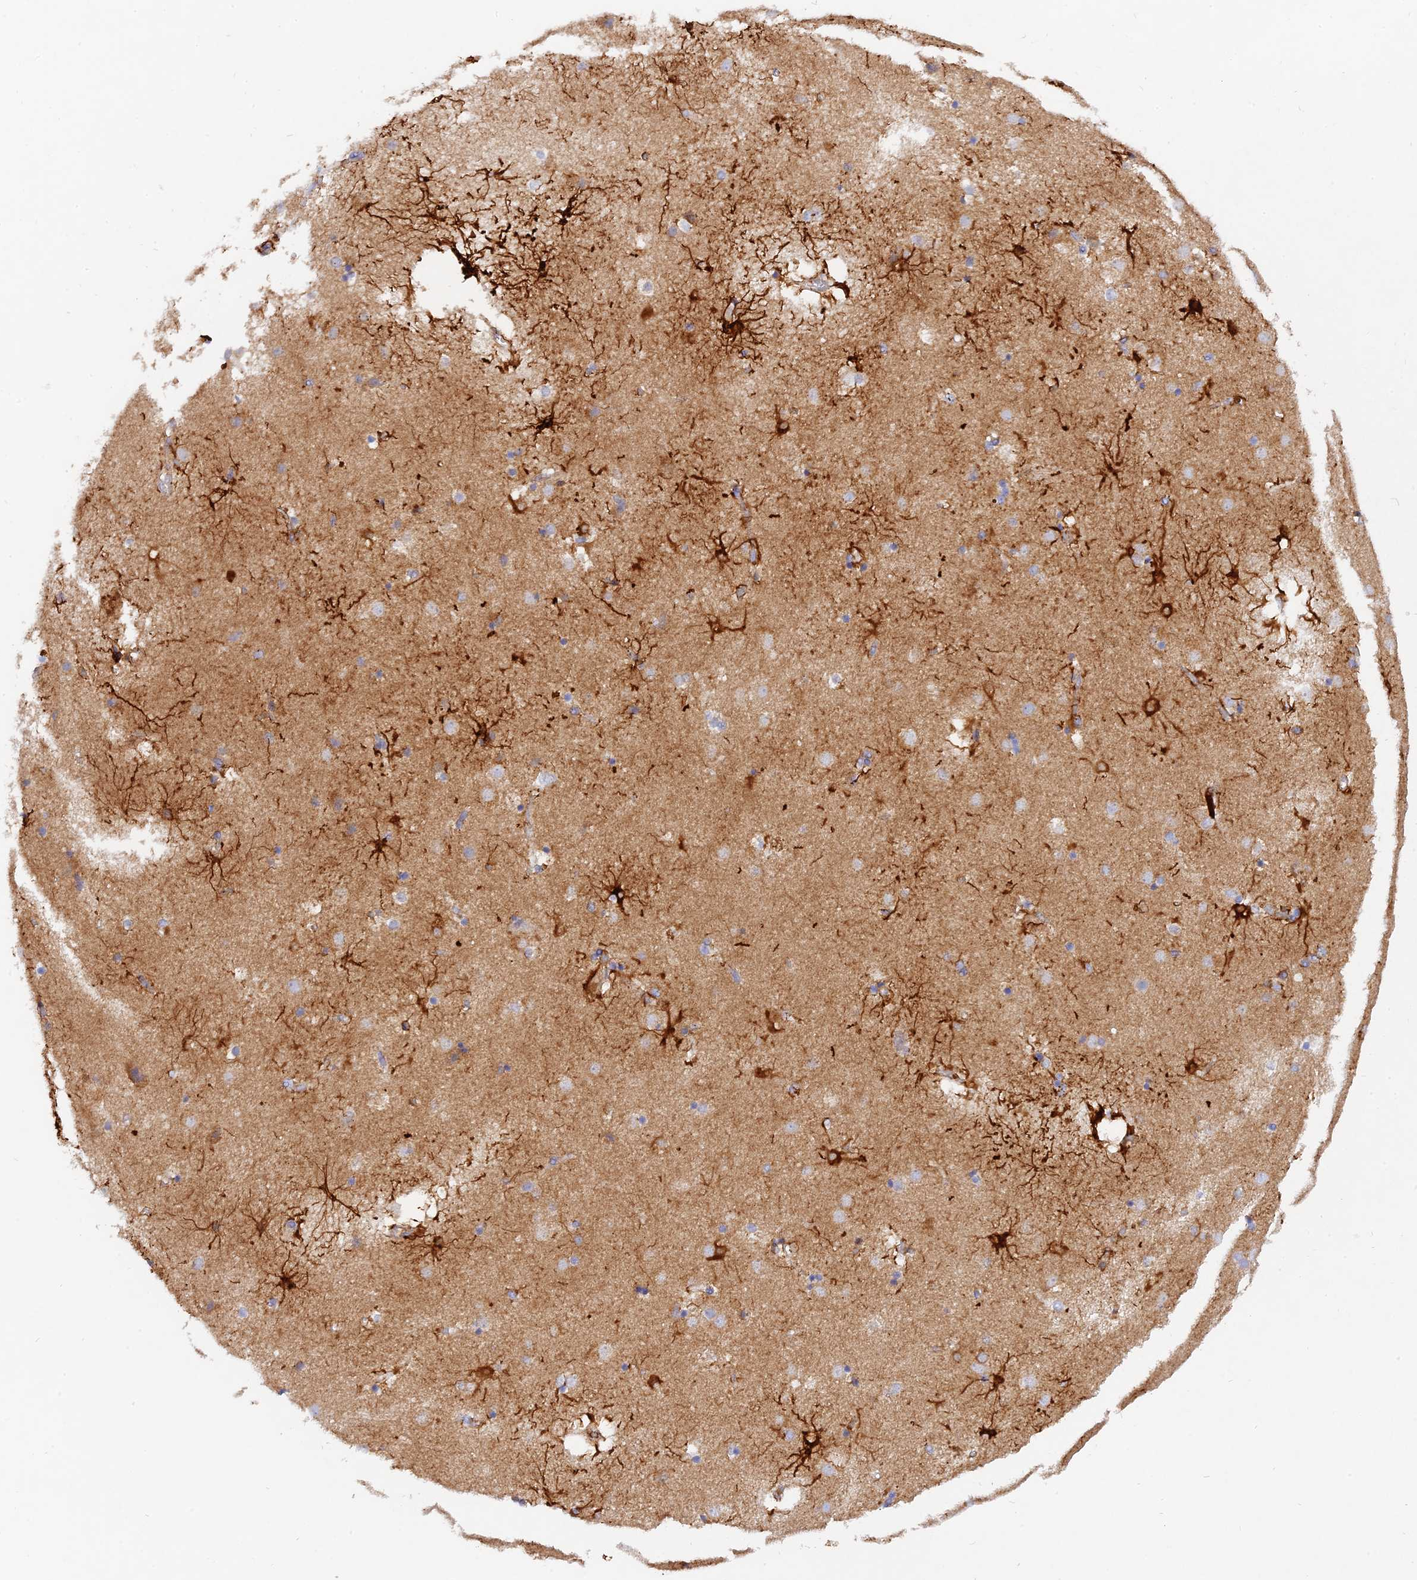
{"staining": {"intensity": "strong", "quantity": "<25%", "location": "cytoplasmic/membranous"}, "tissue": "caudate", "cell_type": "Glial cells", "image_type": "normal", "snomed": [{"axis": "morphology", "description": "Normal tissue, NOS"}, {"axis": "topography", "description": "Lateral ventricle wall"}], "caption": "Protein positivity by immunohistochemistry displays strong cytoplasmic/membranous staining in approximately <25% of glial cells in benign caudate. Nuclei are stained in blue.", "gene": "MROH1", "patient": {"sex": "male", "age": 70}}